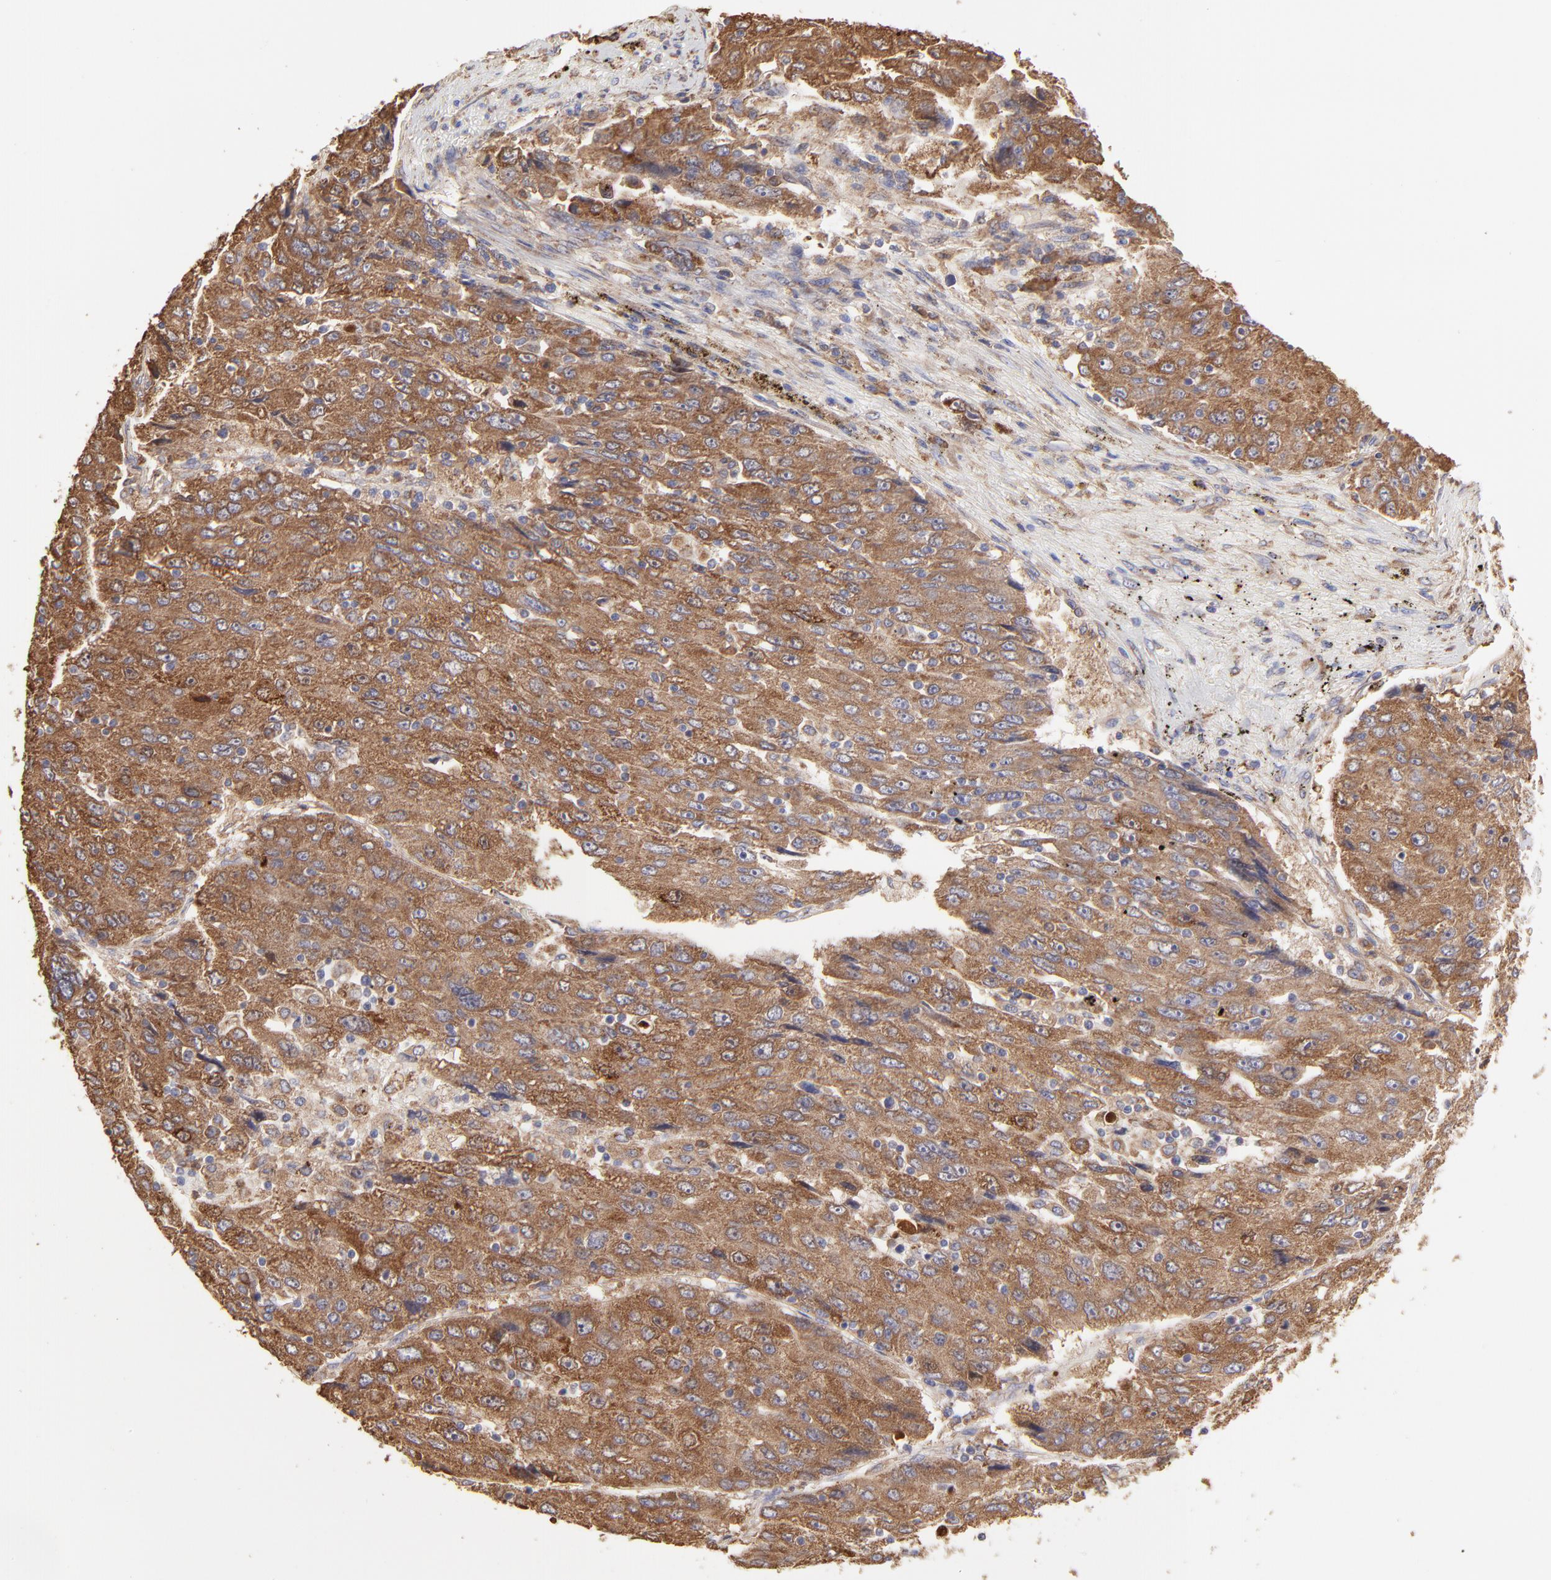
{"staining": {"intensity": "strong", "quantity": ">75%", "location": "cytoplasmic/membranous"}, "tissue": "liver cancer", "cell_type": "Tumor cells", "image_type": "cancer", "snomed": [{"axis": "morphology", "description": "Carcinoma, Hepatocellular, NOS"}, {"axis": "topography", "description": "Liver"}], "caption": "This is a micrograph of immunohistochemistry (IHC) staining of liver cancer (hepatocellular carcinoma), which shows strong positivity in the cytoplasmic/membranous of tumor cells.", "gene": "PFKM", "patient": {"sex": "male", "age": 49}}